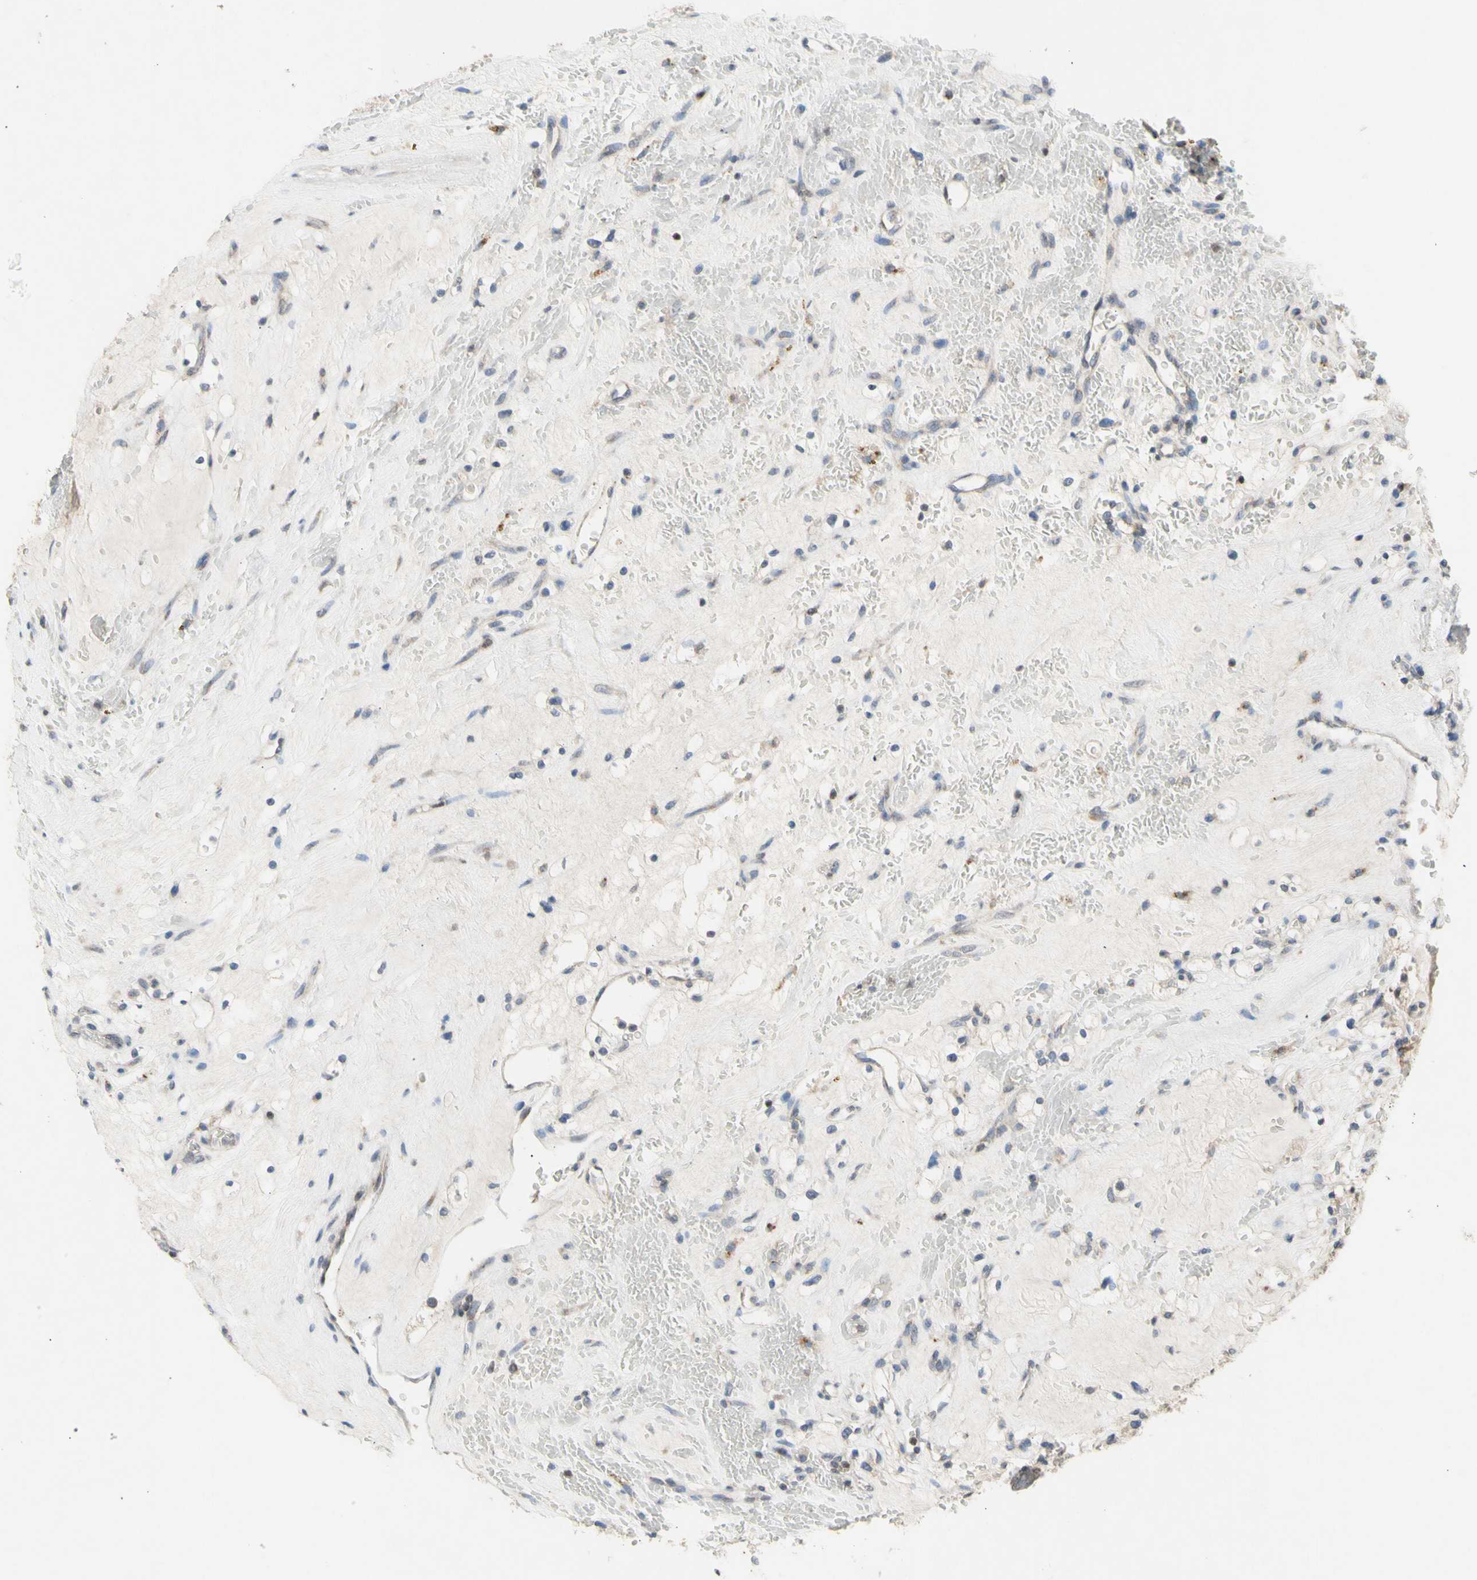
{"staining": {"intensity": "negative", "quantity": "none", "location": "none"}, "tissue": "renal cancer", "cell_type": "Tumor cells", "image_type": "cancer", "snomed": [{"axis": "morphology", "description": "Normal tissue, NOS"}, {"axis": "morphology", "description": "Adenocarcinoma, NOS"}, {"axis": "topography", "description": "Kidney"}], "caption": "This is an immunohistochemistry photomicrograph of renal cancer. There is no staining in tumor cells.", "gene": "NLRP1", "patient": {"sex": "female", "age": 72}}